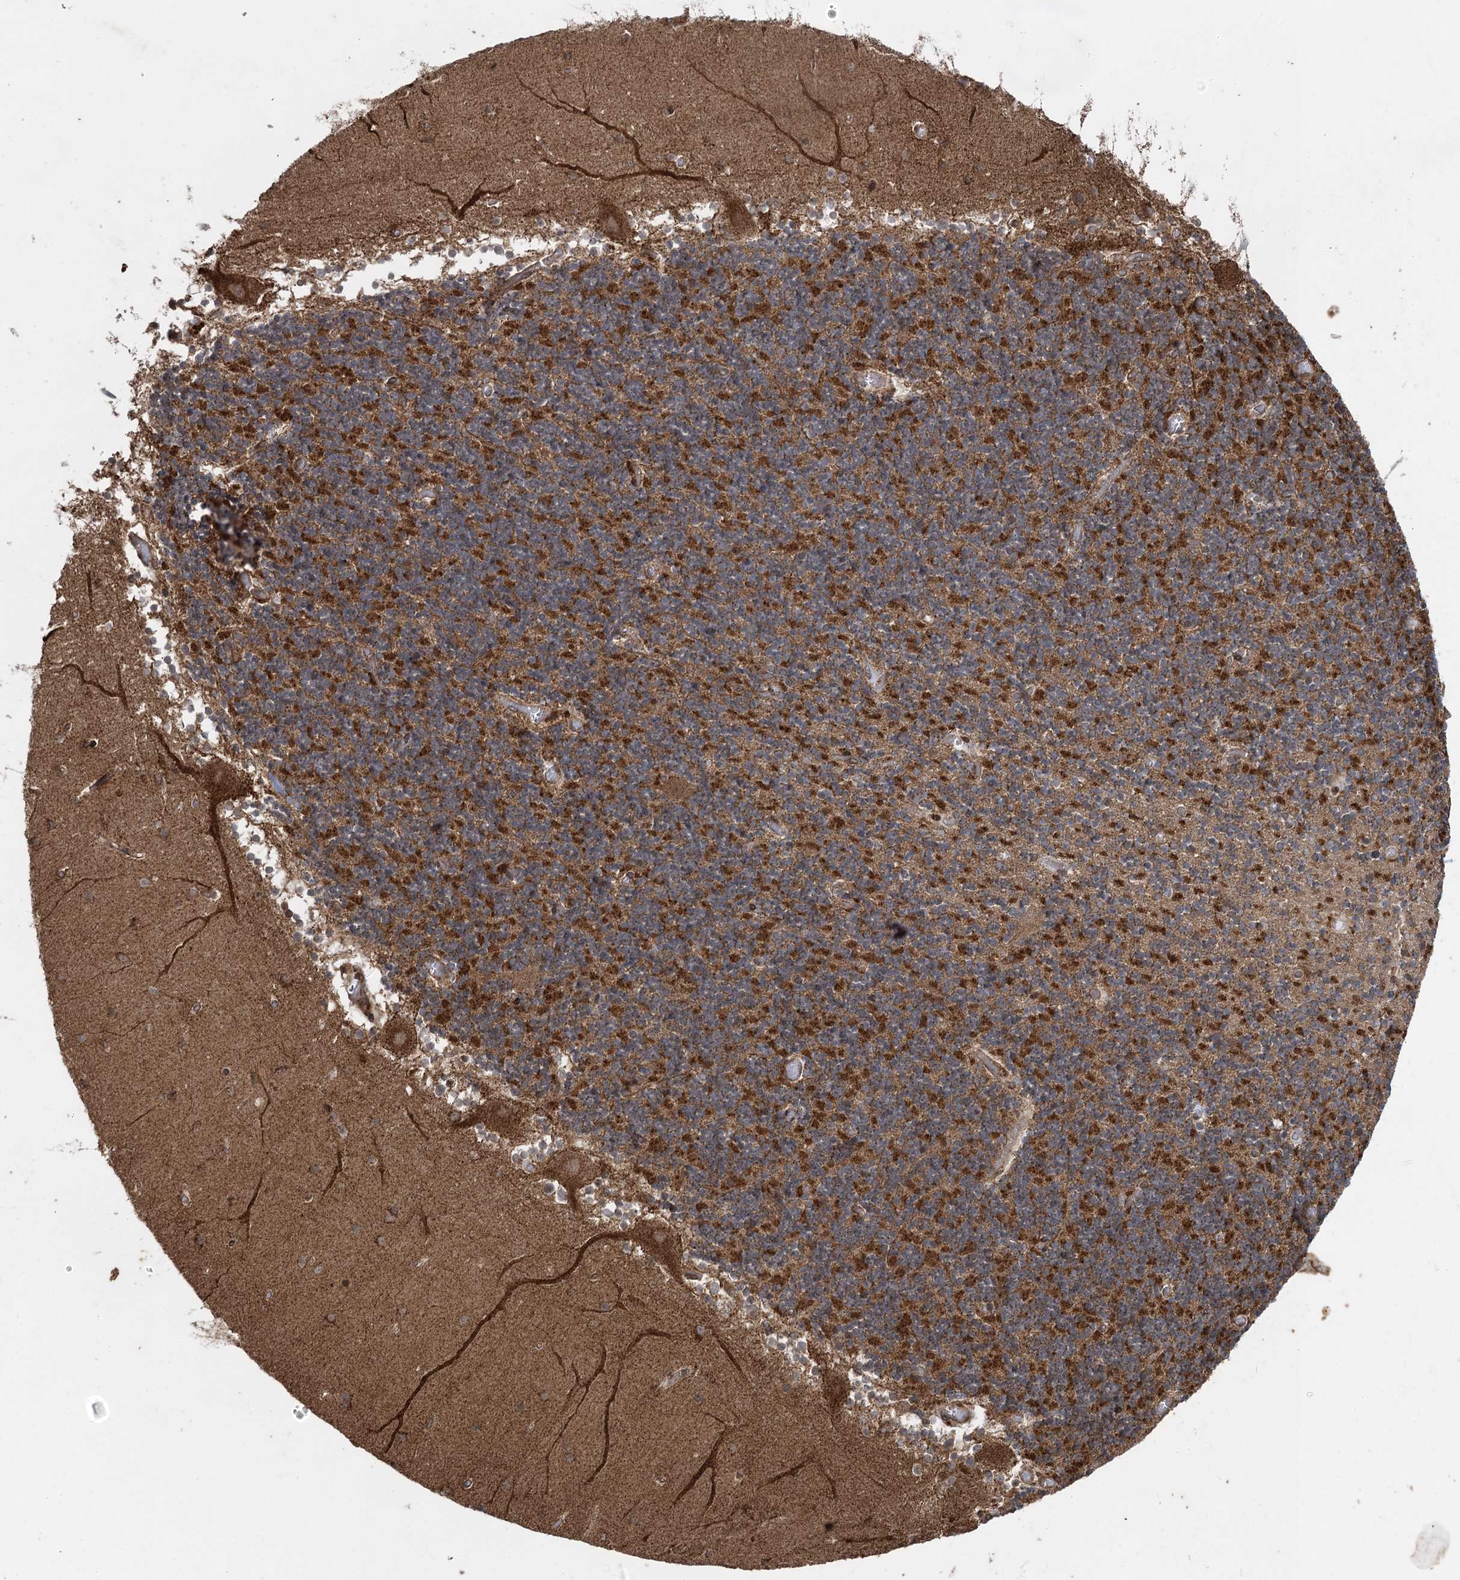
{"staining": {"intensity": "moderate", "quantity": "25%-75%", "location": "cytoplasmic/membranous"}, "tissue": "cerebellum", "cell_type": "Cells in granular layer", "image_type": "normal", "snomed": [{"axis": "morphology", "description": "Normal tissue, NOS"}, {"axis": "topography", "description": "Cerebellum"}], "caption": "Immunohistochemical staining of unremarkable cerebellum exhibits moderate cytoplasmic/membranous protein expression in approximately 25%-75% of cells in granular layer.", "gene": "IL11RA", "patient": {"sex": "female", "age": 28}}